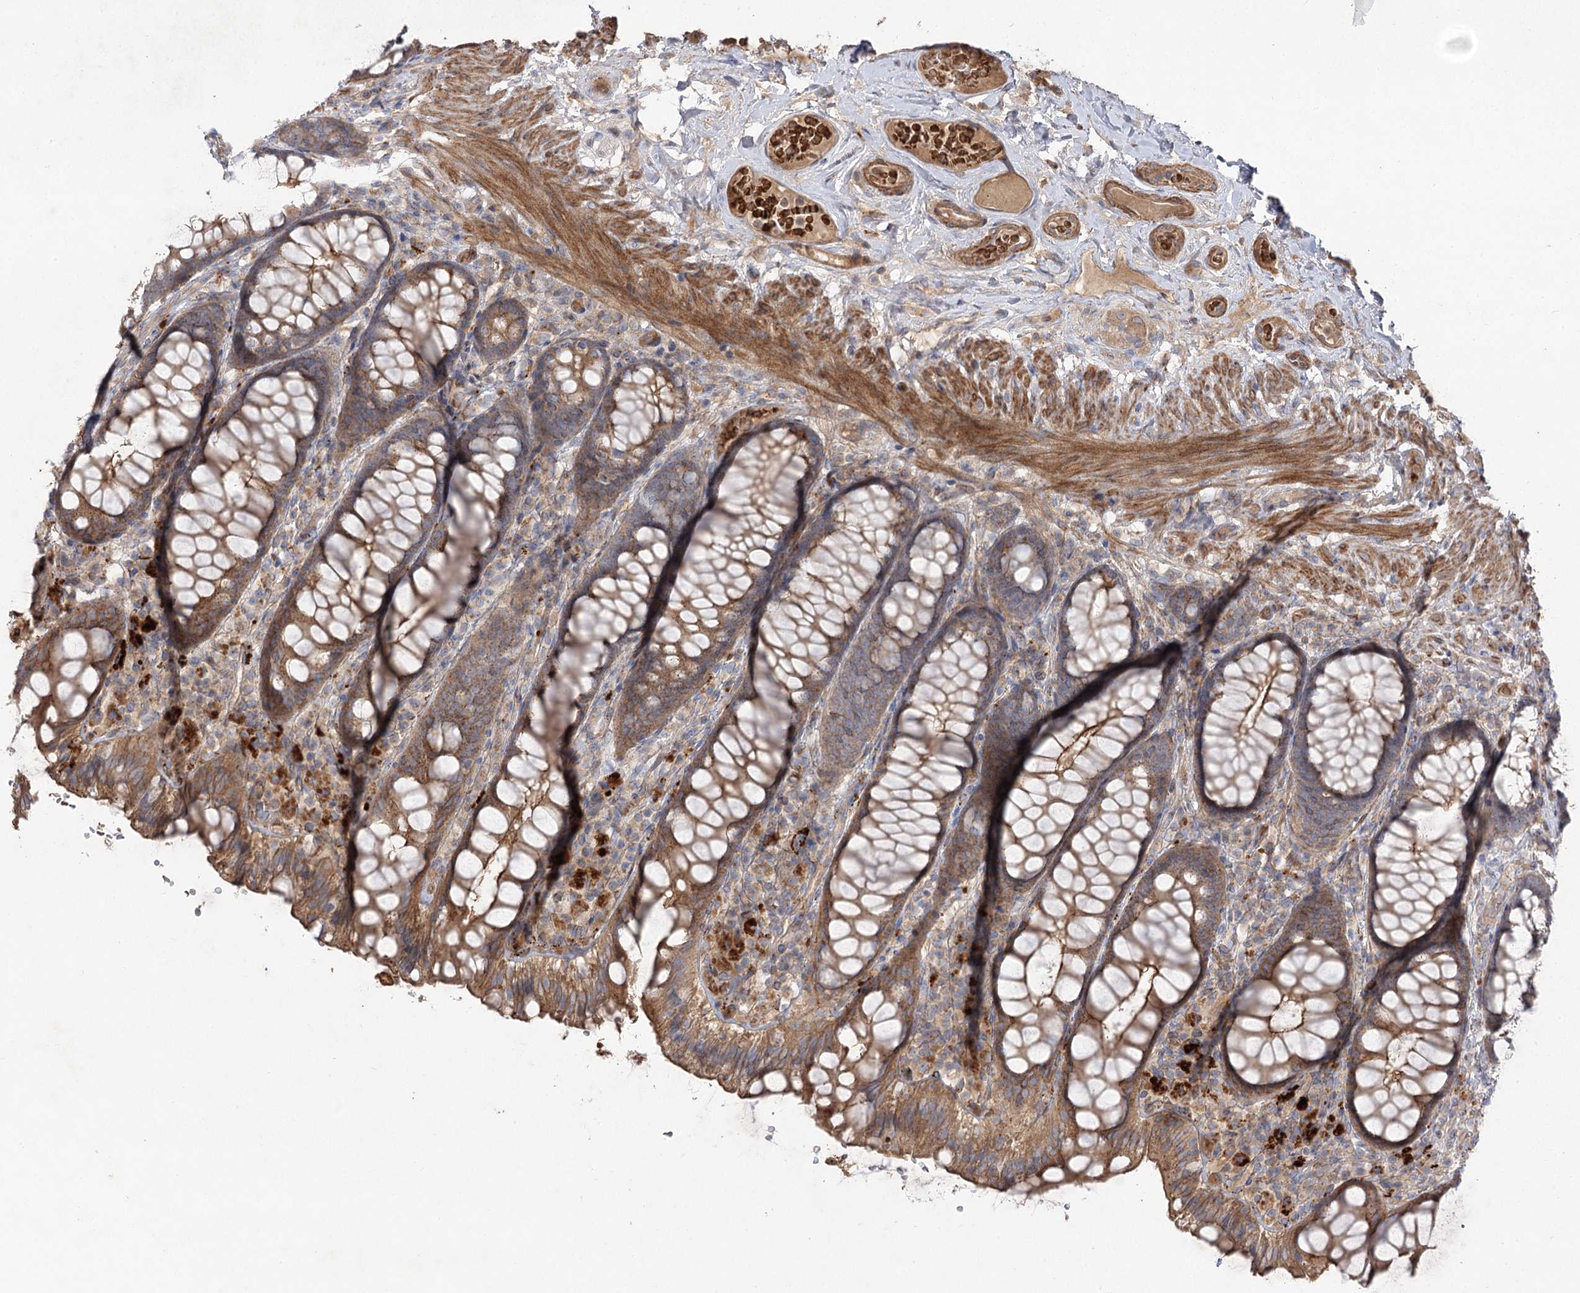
{"staining": {"intensity": "moderate", "quantity": ">75%", "location": "cytoplasmic/membranous"}, "tissue": "rectum", "cell_type": "Glandular cells", "image_type": "normal", "snomed": [{"axis": "morphology", "description": "Normal tissue, NOS"}, {"axis": "topography", "description": "Rectum"}], "caption": "Benign rectum displays moderate cytoplasmic/membranous positivity in about >75% of glandular cells.", "gene": "KIAA0825", "patient": {"sex": "male", "age": 83}}